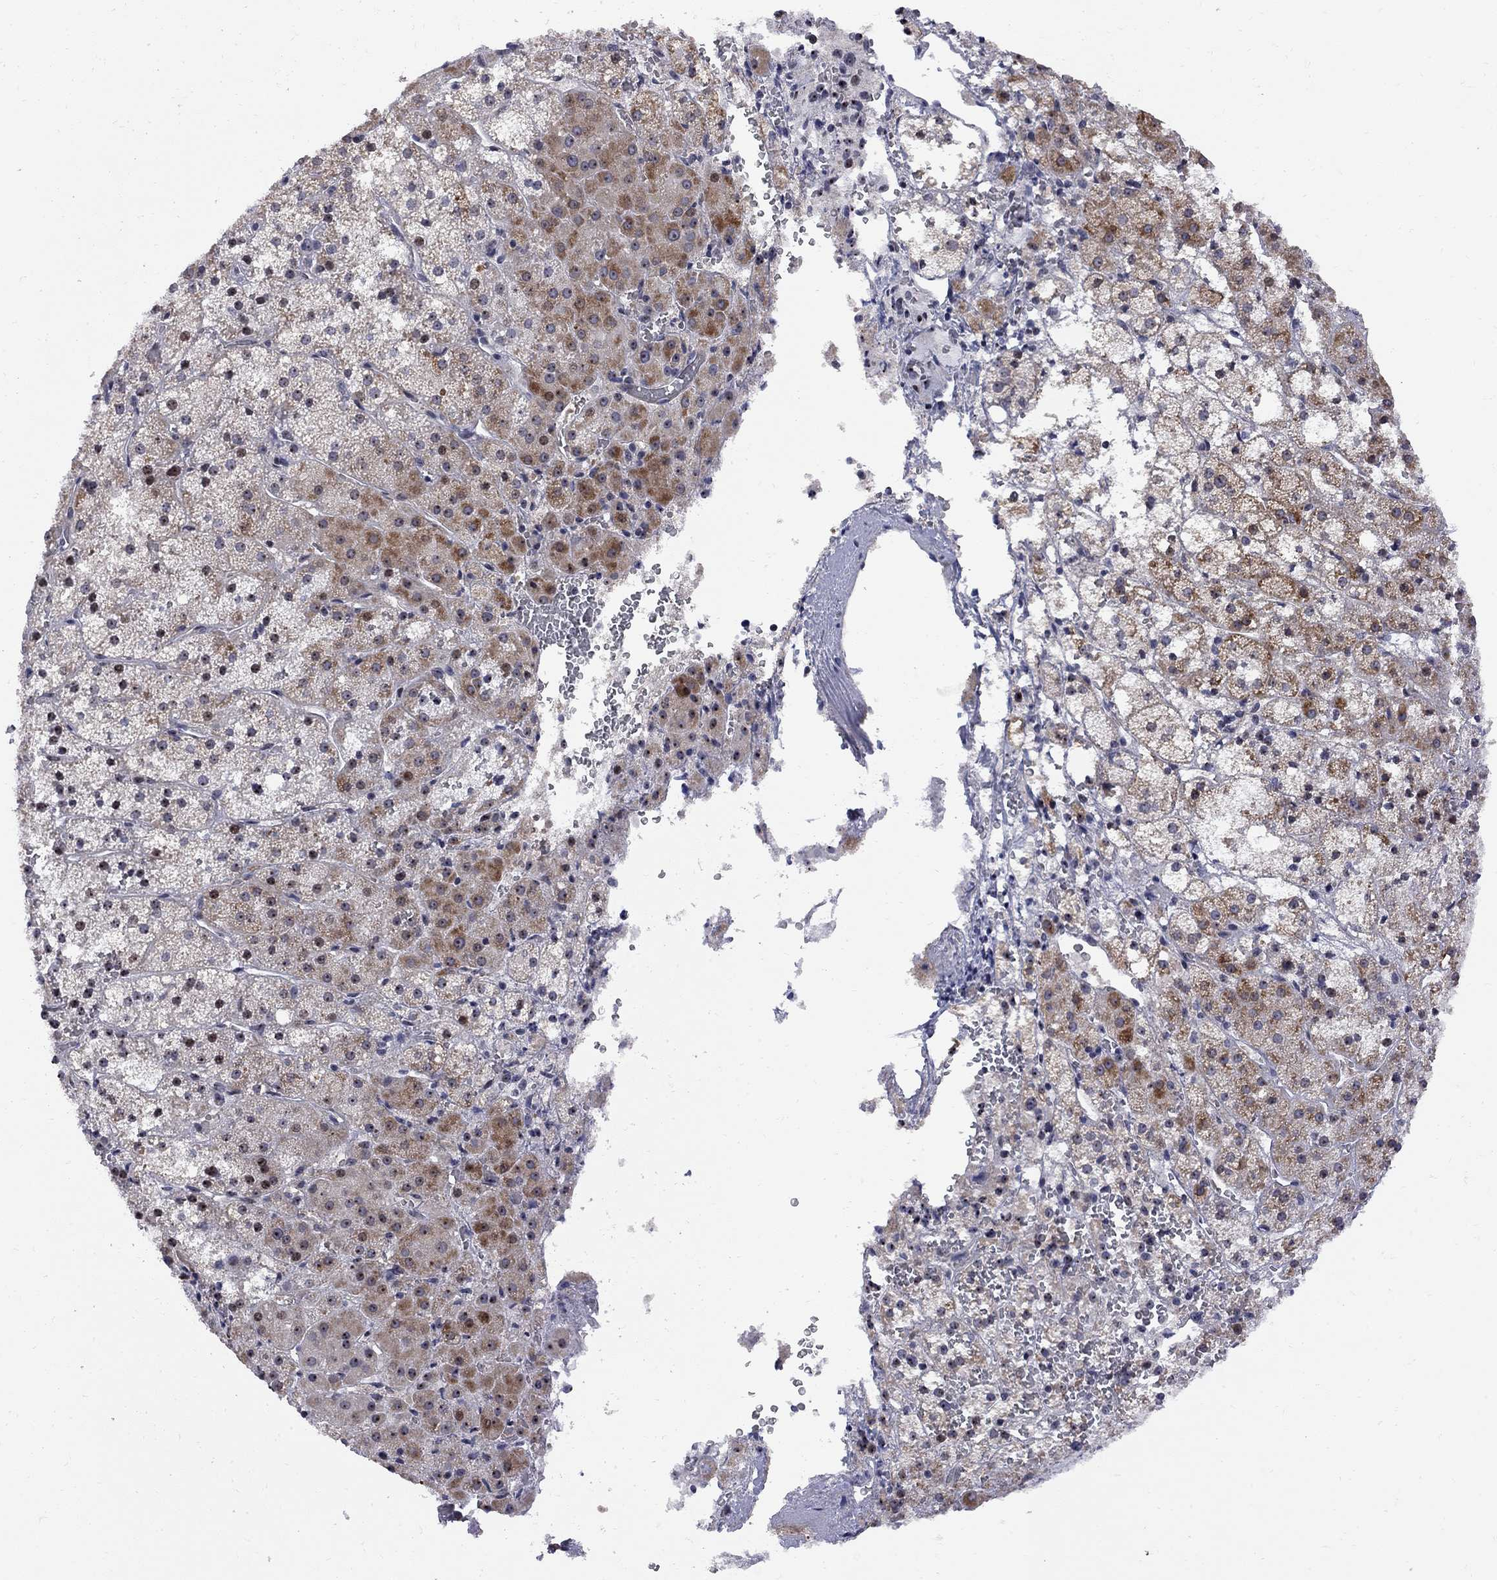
{"staining": {"intensity": "weak", "quantity": "25%-75%", "location": "cytoplasmic/membranous"}, "tissue": "adrenal gland", "cell_type": "Glandular cells", "image_type": "normal", "snomed": [{"axis": "morphology", "description": "Normal tissue, NOS"}, {"axis": "topography", "description": "Adrenal gland"}], "caption": "Protein analysis of unremarkable adrenal gland exhibits weak cytoplasmic/membranous staining in about 25%-75% of glandular cells.", "gene": "DHX33", "patient": {"sex": "male", "age": 53}}